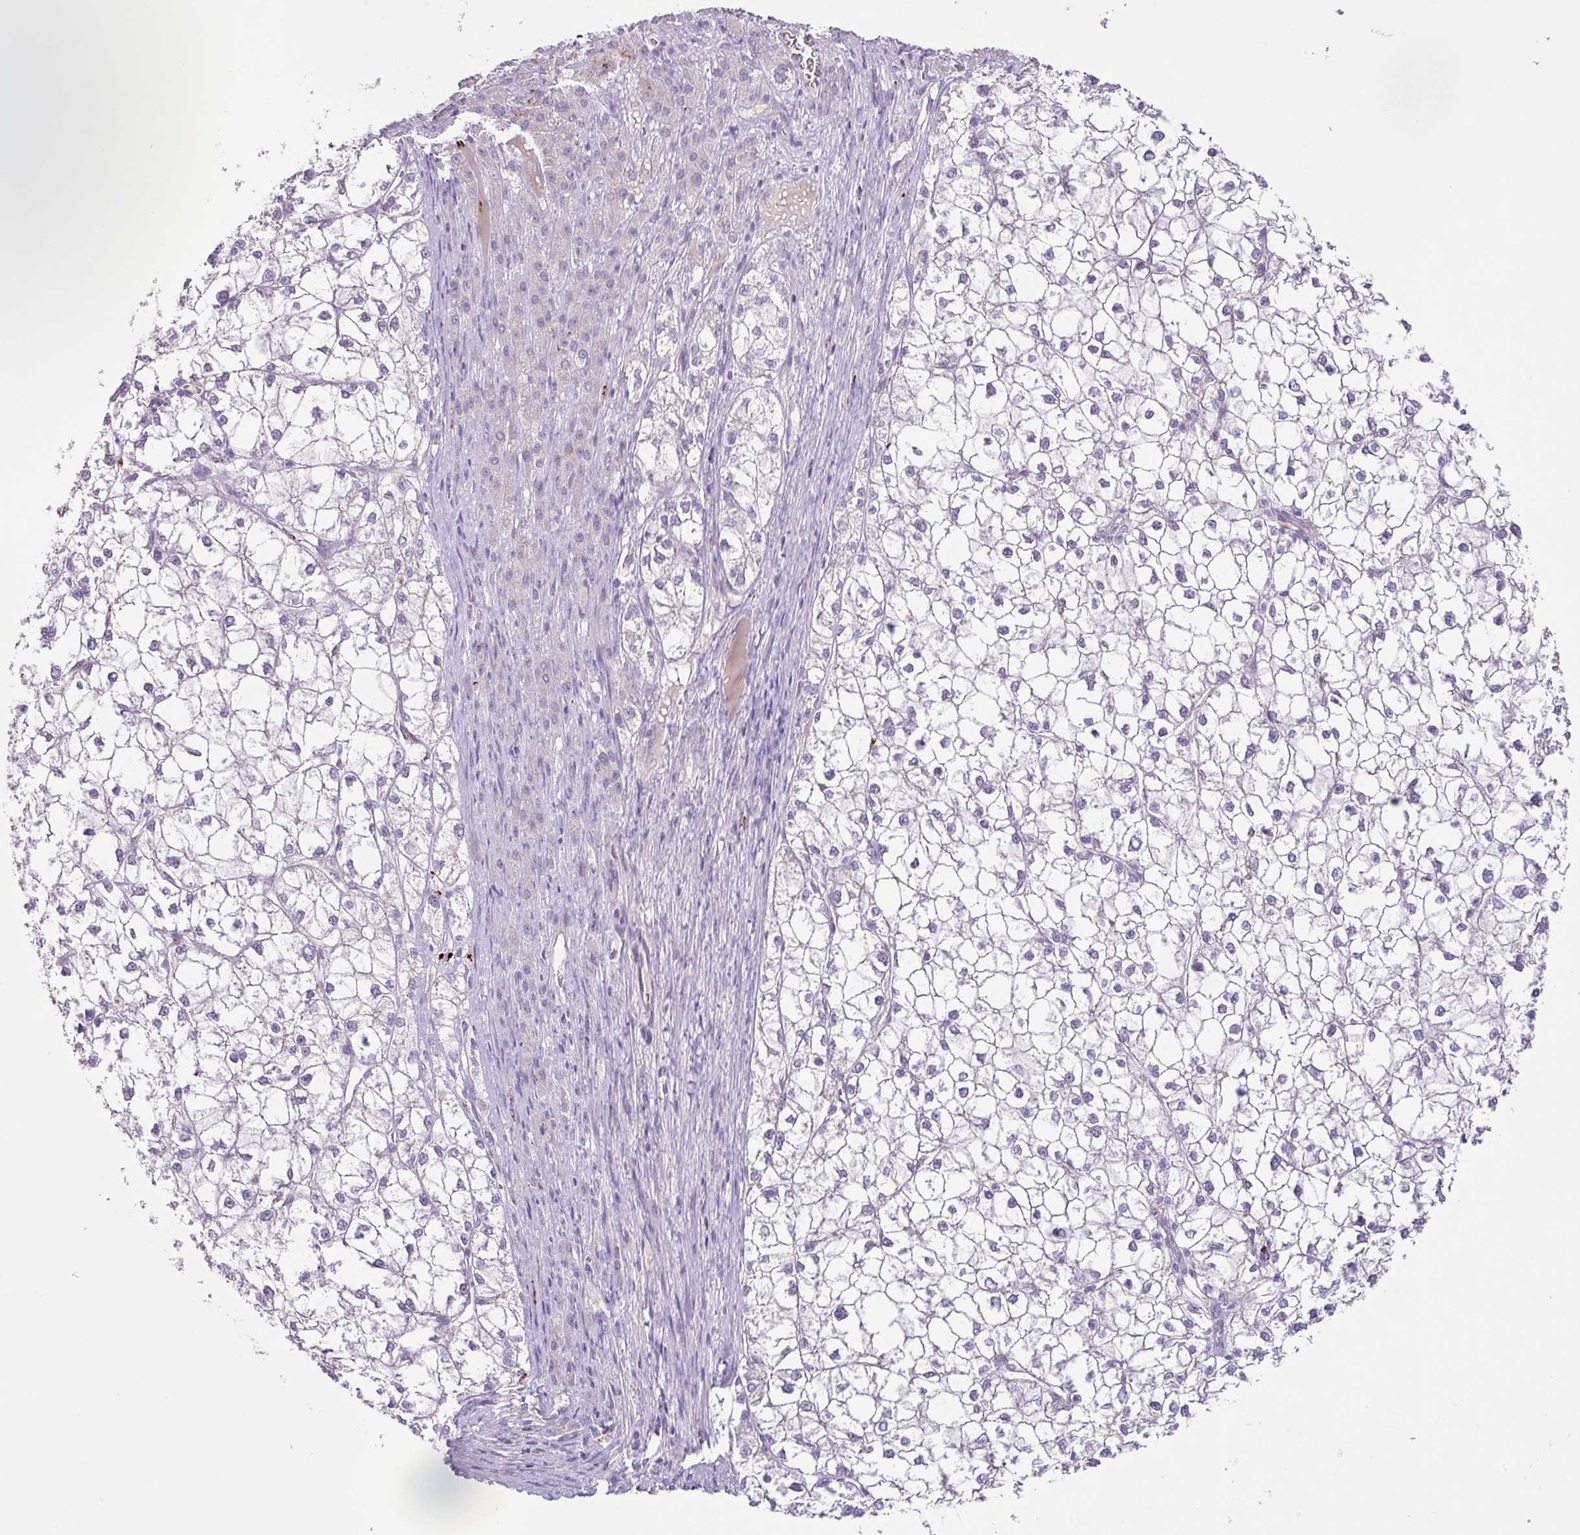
{"staining": {"intensity": "negative", "quantity": "none", "location": "none"}, "tissue": "liver cancer", "cell_type": "Tumor cells", "image_type": "cancer", "snomed": [{"axis": "morphology", "description": "Carcinoma, Hepatocellular, NOS"}, {"axis": "topography", "description": "Liver"}], "caption": "High magnification brightfield microscopy of liver cancer stained with DAB (brown) and counterstained with hematoxylin (blue): tumor cells show no significant positivity.", "gene": "PLEKHH3", "patient": {"sex": "female", "age": 43}}